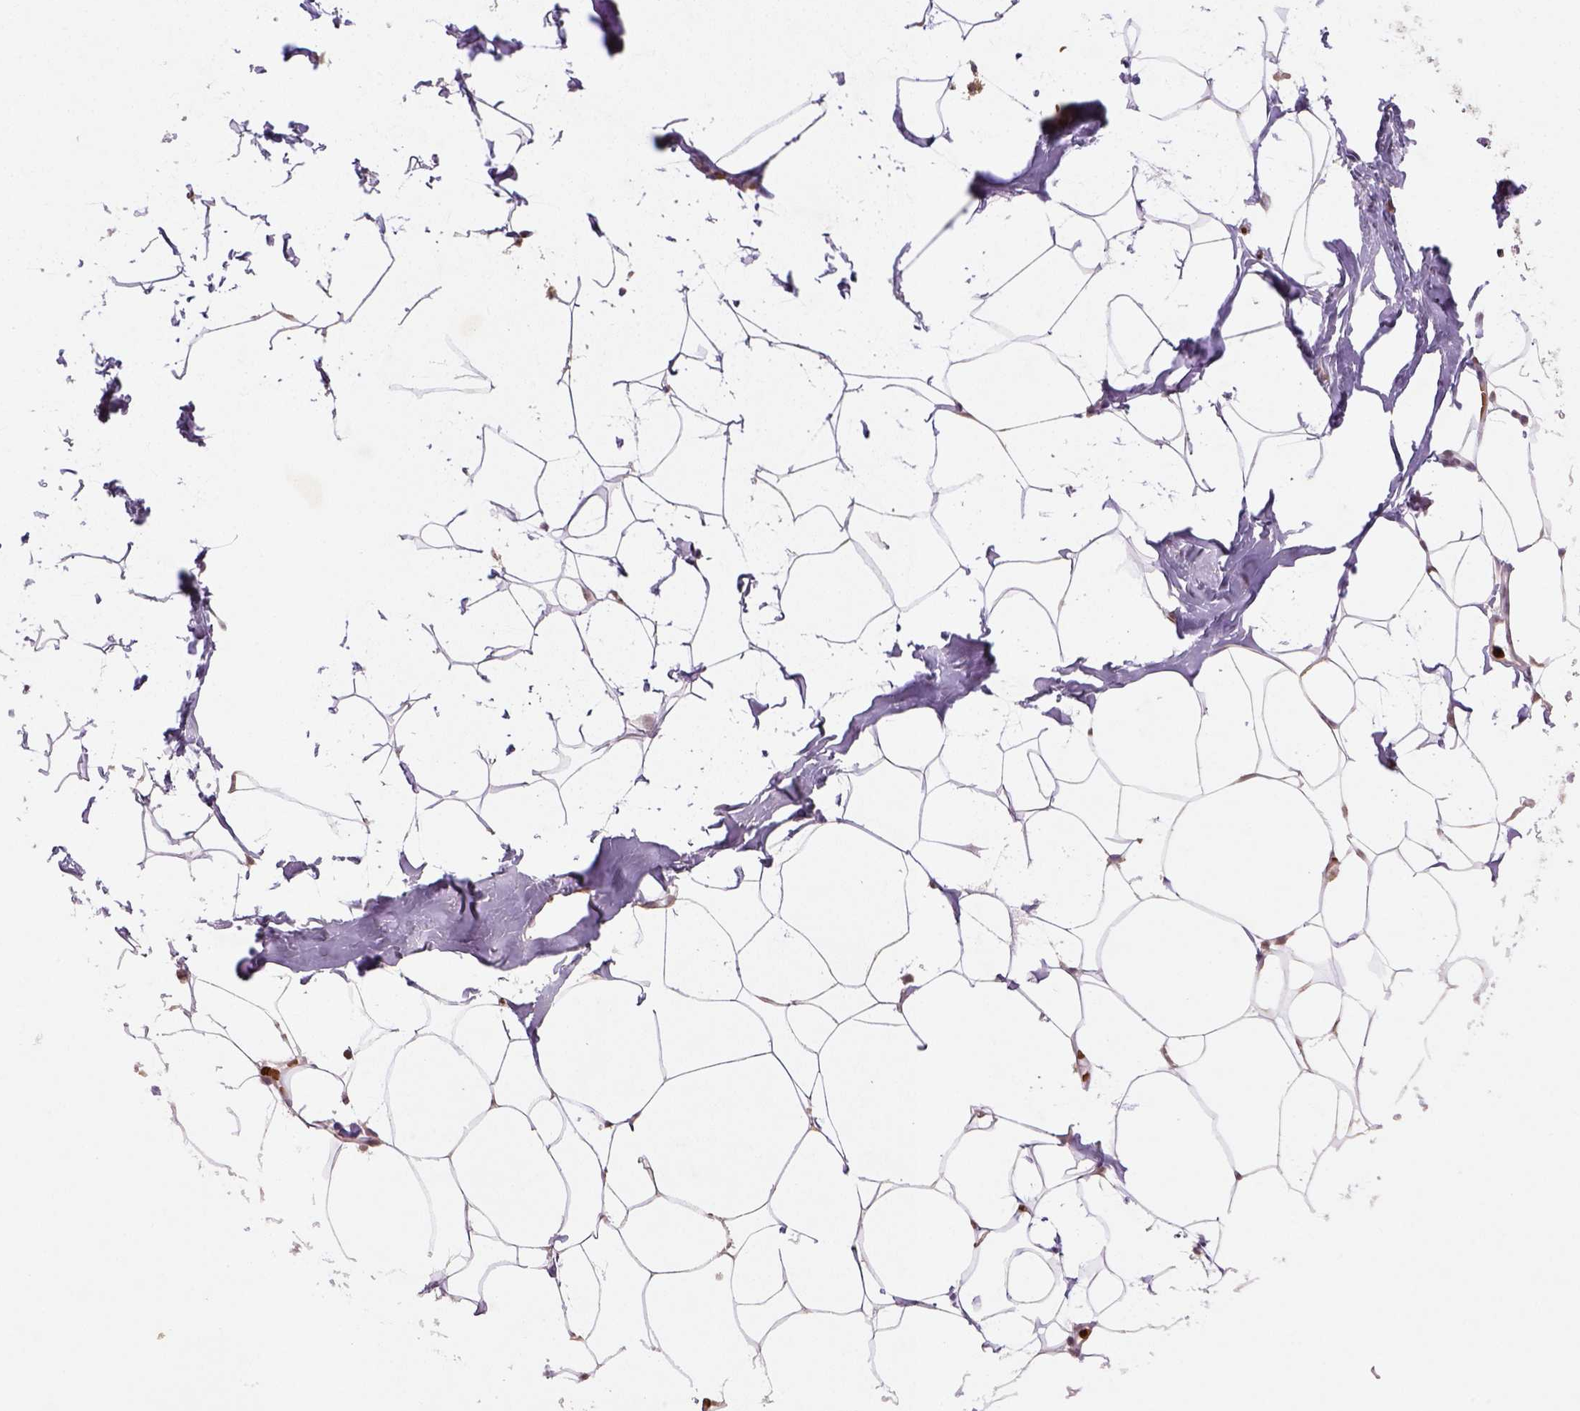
{"staining": {"intensity": "weak", "quantity": ">75%", "location": "cytoplasmic/membranous"}, "tissue": "breast", "cell_type": "Adipocytes", "image_type": "normal", "snomed": [{"axis": "morphology", "description": "Normal tissue, NOS"}, {"axis": "topography", "description": "Breast"}], "caption": "Immunohistochemistry (IHC) micrograph of unremarkable breast stained for a protein (brown), which reveals low levels of weak cytoplasmic/membranous expression in approximately >75% of adipocytes.", "gene": "NUDT3", "patient": {"sex": "female", "age": 32}}